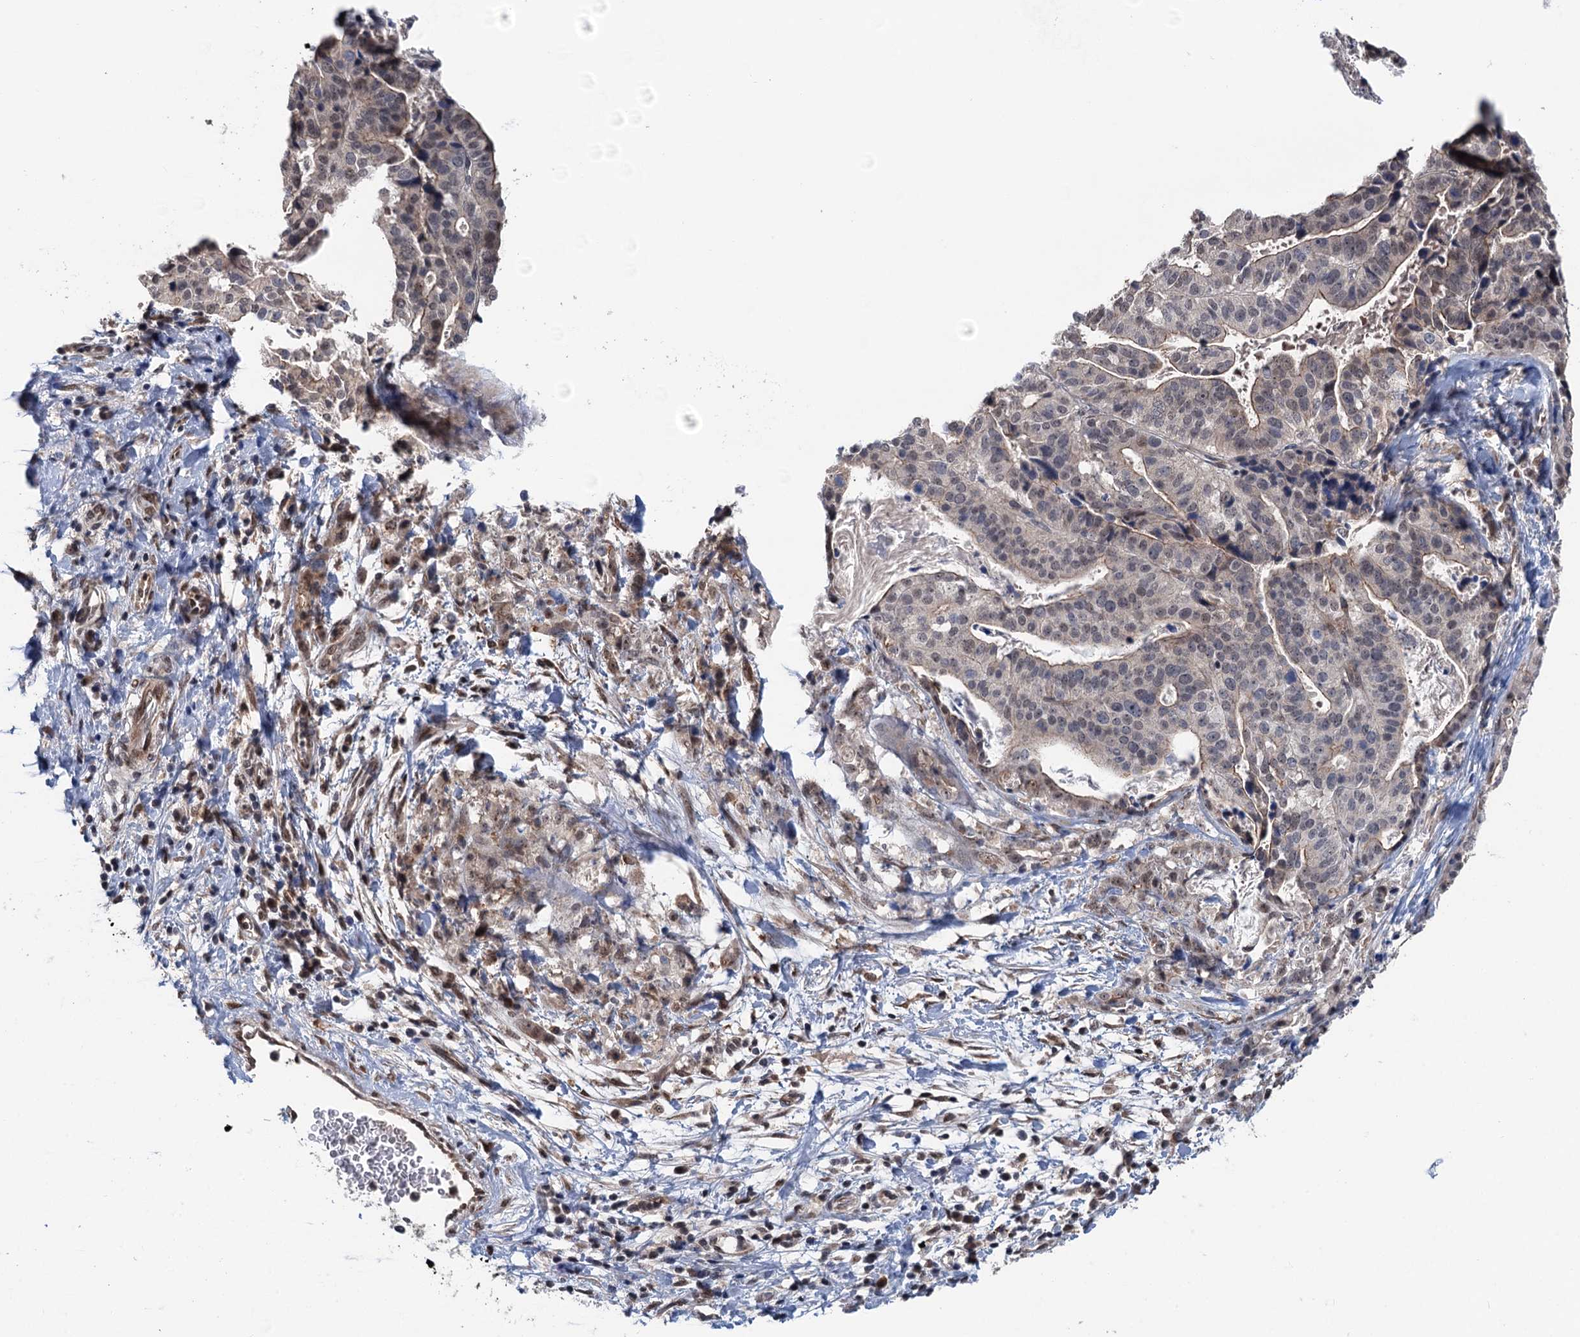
{"staining": {"intensity": "weak", "quantity": "<25%", "location": "cytoplasmic/membranous"}, "tissue": "stomach cancer", "cell_type": "Tumor cells", "image_type": "cancer", "snomed": [{"axis": "morphology", "description": "Adenocarcinoma, NOS"}, {"axis": "topography", "description": "Stomach"}], "caption": "Histopathology image shows no significant protein expression in tumor cells of stomach cancer (adenocarcinoma).", "gene": "RASSF4", "patient": {"sex": "male", "age": 48}}